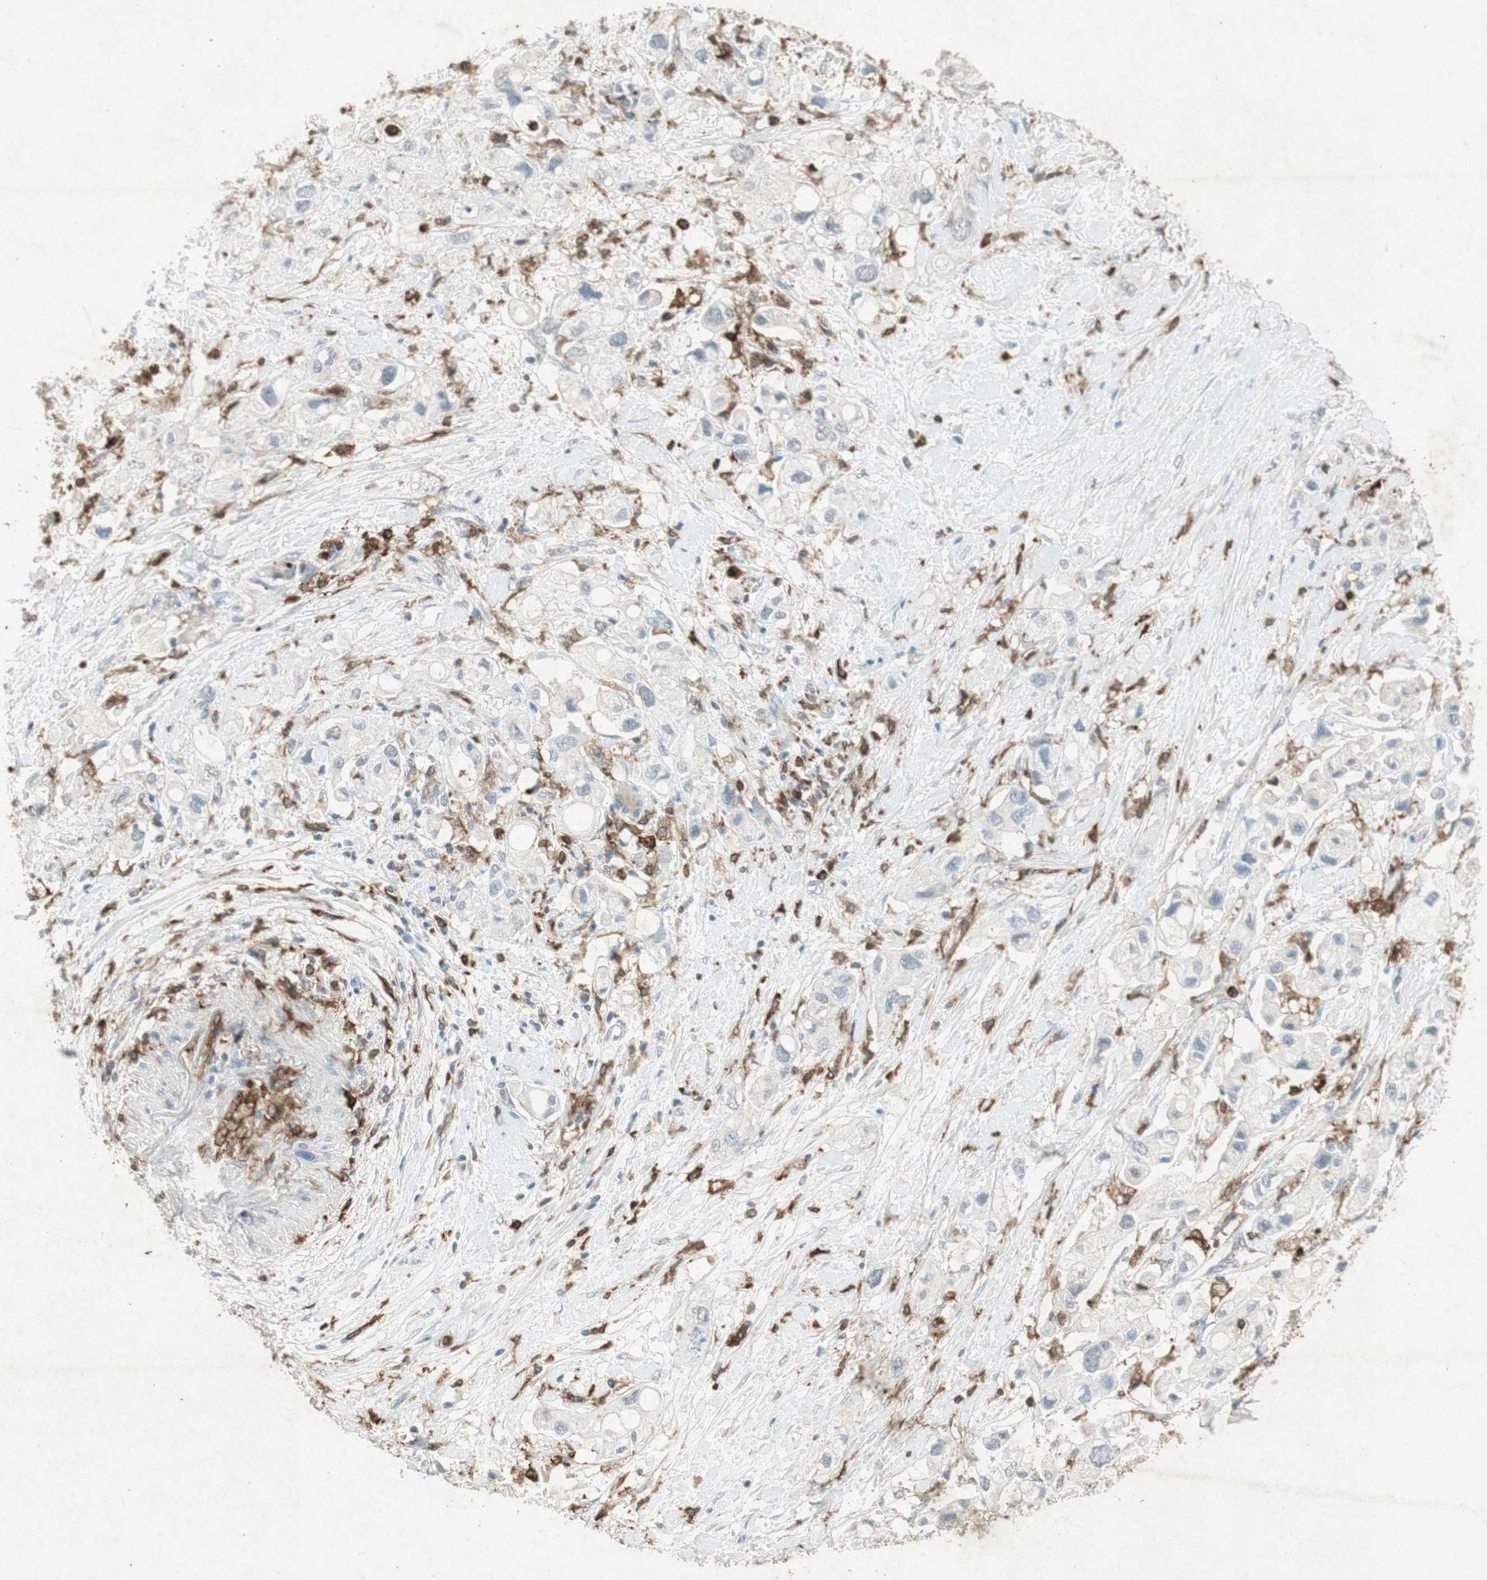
{"staining": {"intensity": "negative", "quantity": "none", "location": "none"}, "tissue": "pancreatic cancer", "cell_type": "Tumor cells", "image_type": "cancer", "snomed": [{"axis": "morphology", "description": "Adenocarcinoma, NOS"}, {"axis": "topography", "description": "Pancreas"}], "caption": "IHC micrograph of pancreatic cancer (adenocarcinoma) stained for a protein (brown), which demonstrates no staining in tumor cells. The staining is performed using DAB (3,3'-diaminobenzidine) brown chromogen with nuclei counter-stained in using hematoxylin.", "gene": "TYROBP", "patient": {"sex": "female", "age": 56}}